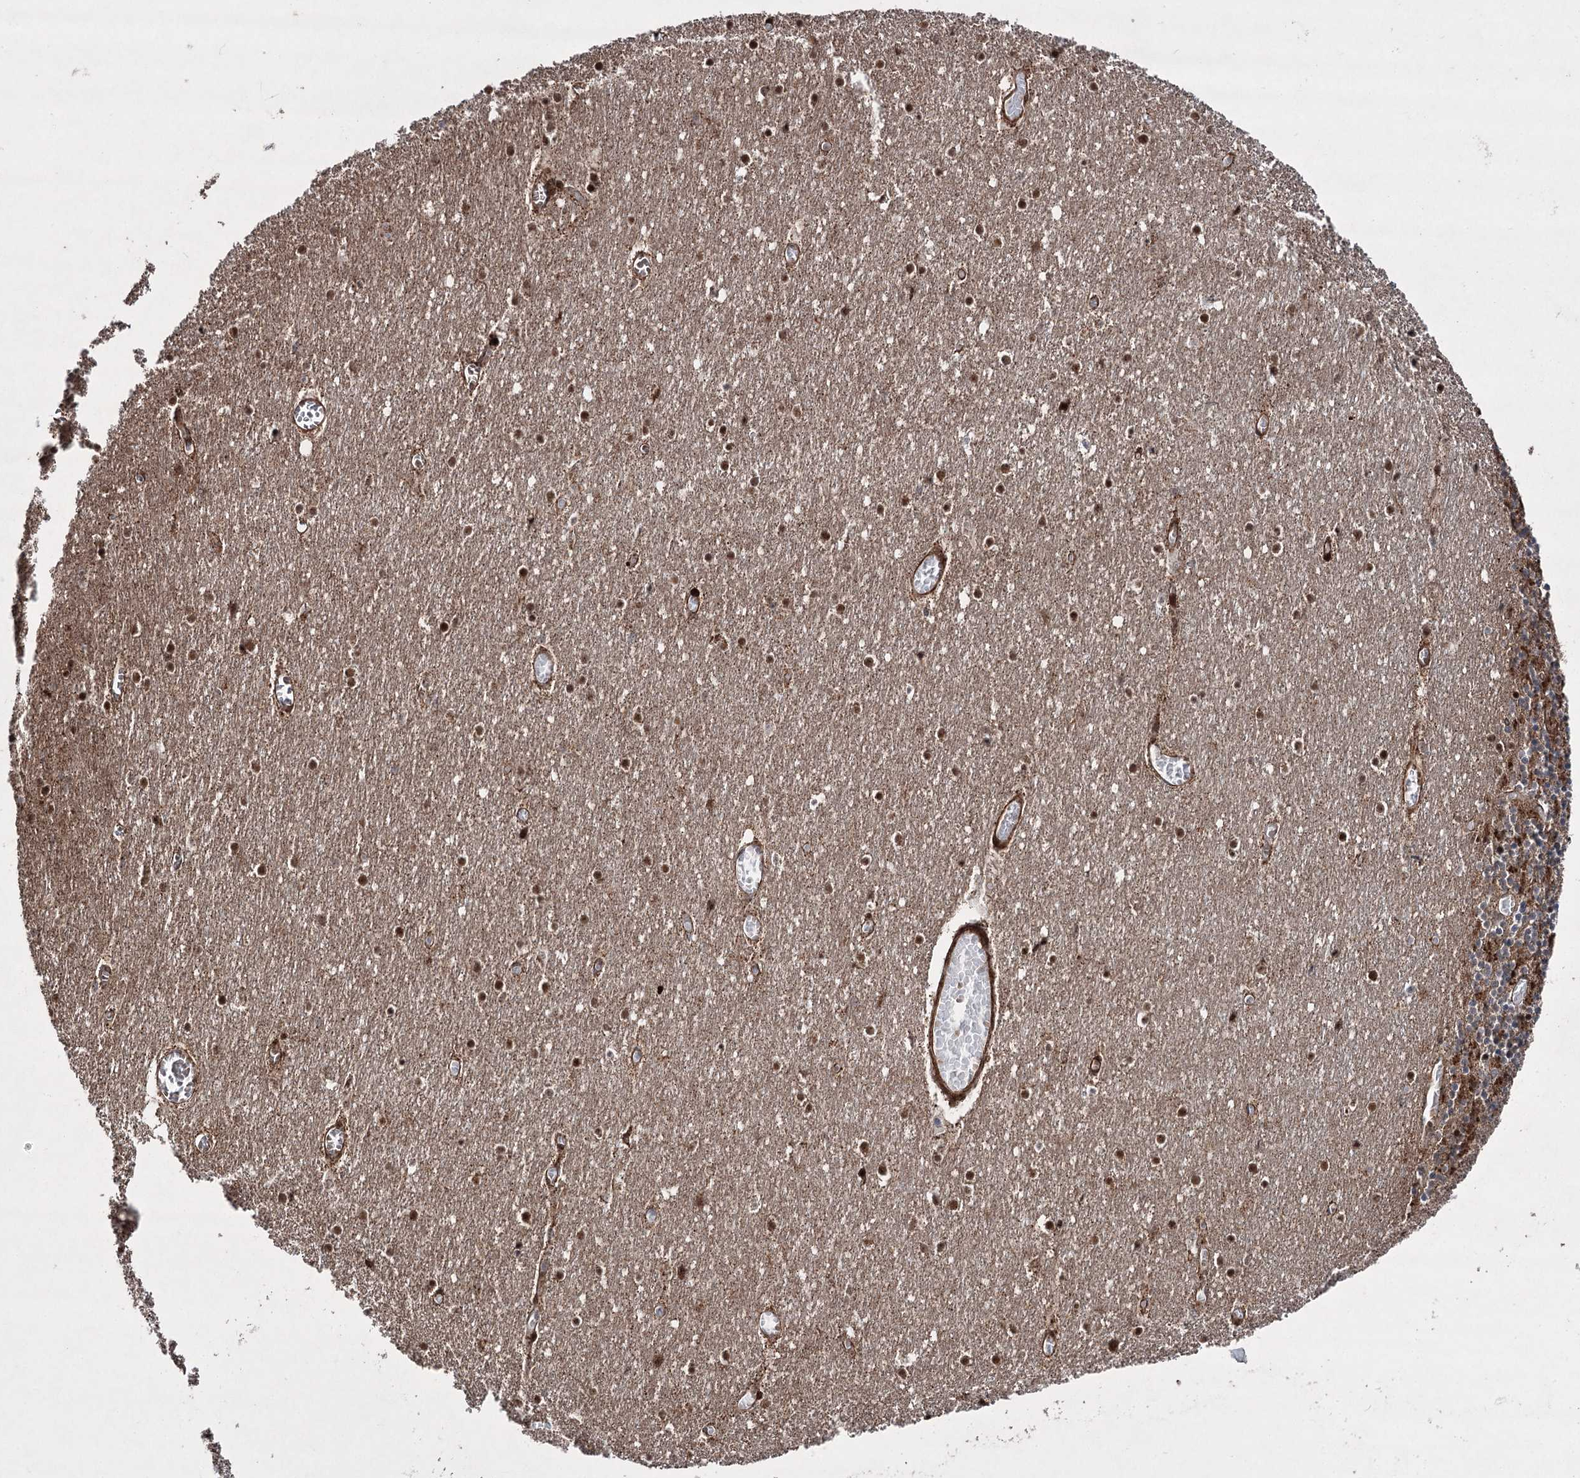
{"staining": {"intensity": "strong", "quantity": ">75%", "location": "cytoplasmic/membranous,nuclear"}, "tissue": "cerebellum", "cell_type": "Cells in granular layer", "image_type": "normal", "snomed": [{"axis": "morphology", "description": "Normal tissue, NOS"}, {"axis": "topography", "description": "Cerebellum"}], "caption": "Immunohistochemistry (IHC) image of normal cerebellum stained for a protein (brown), which displays high levels of strong cytoplasmic/membranous,nuclear expression in about >75% of cells in granular layer.", "gene": "SERINC5", "patient": {"sex": "female", "age": 28}}